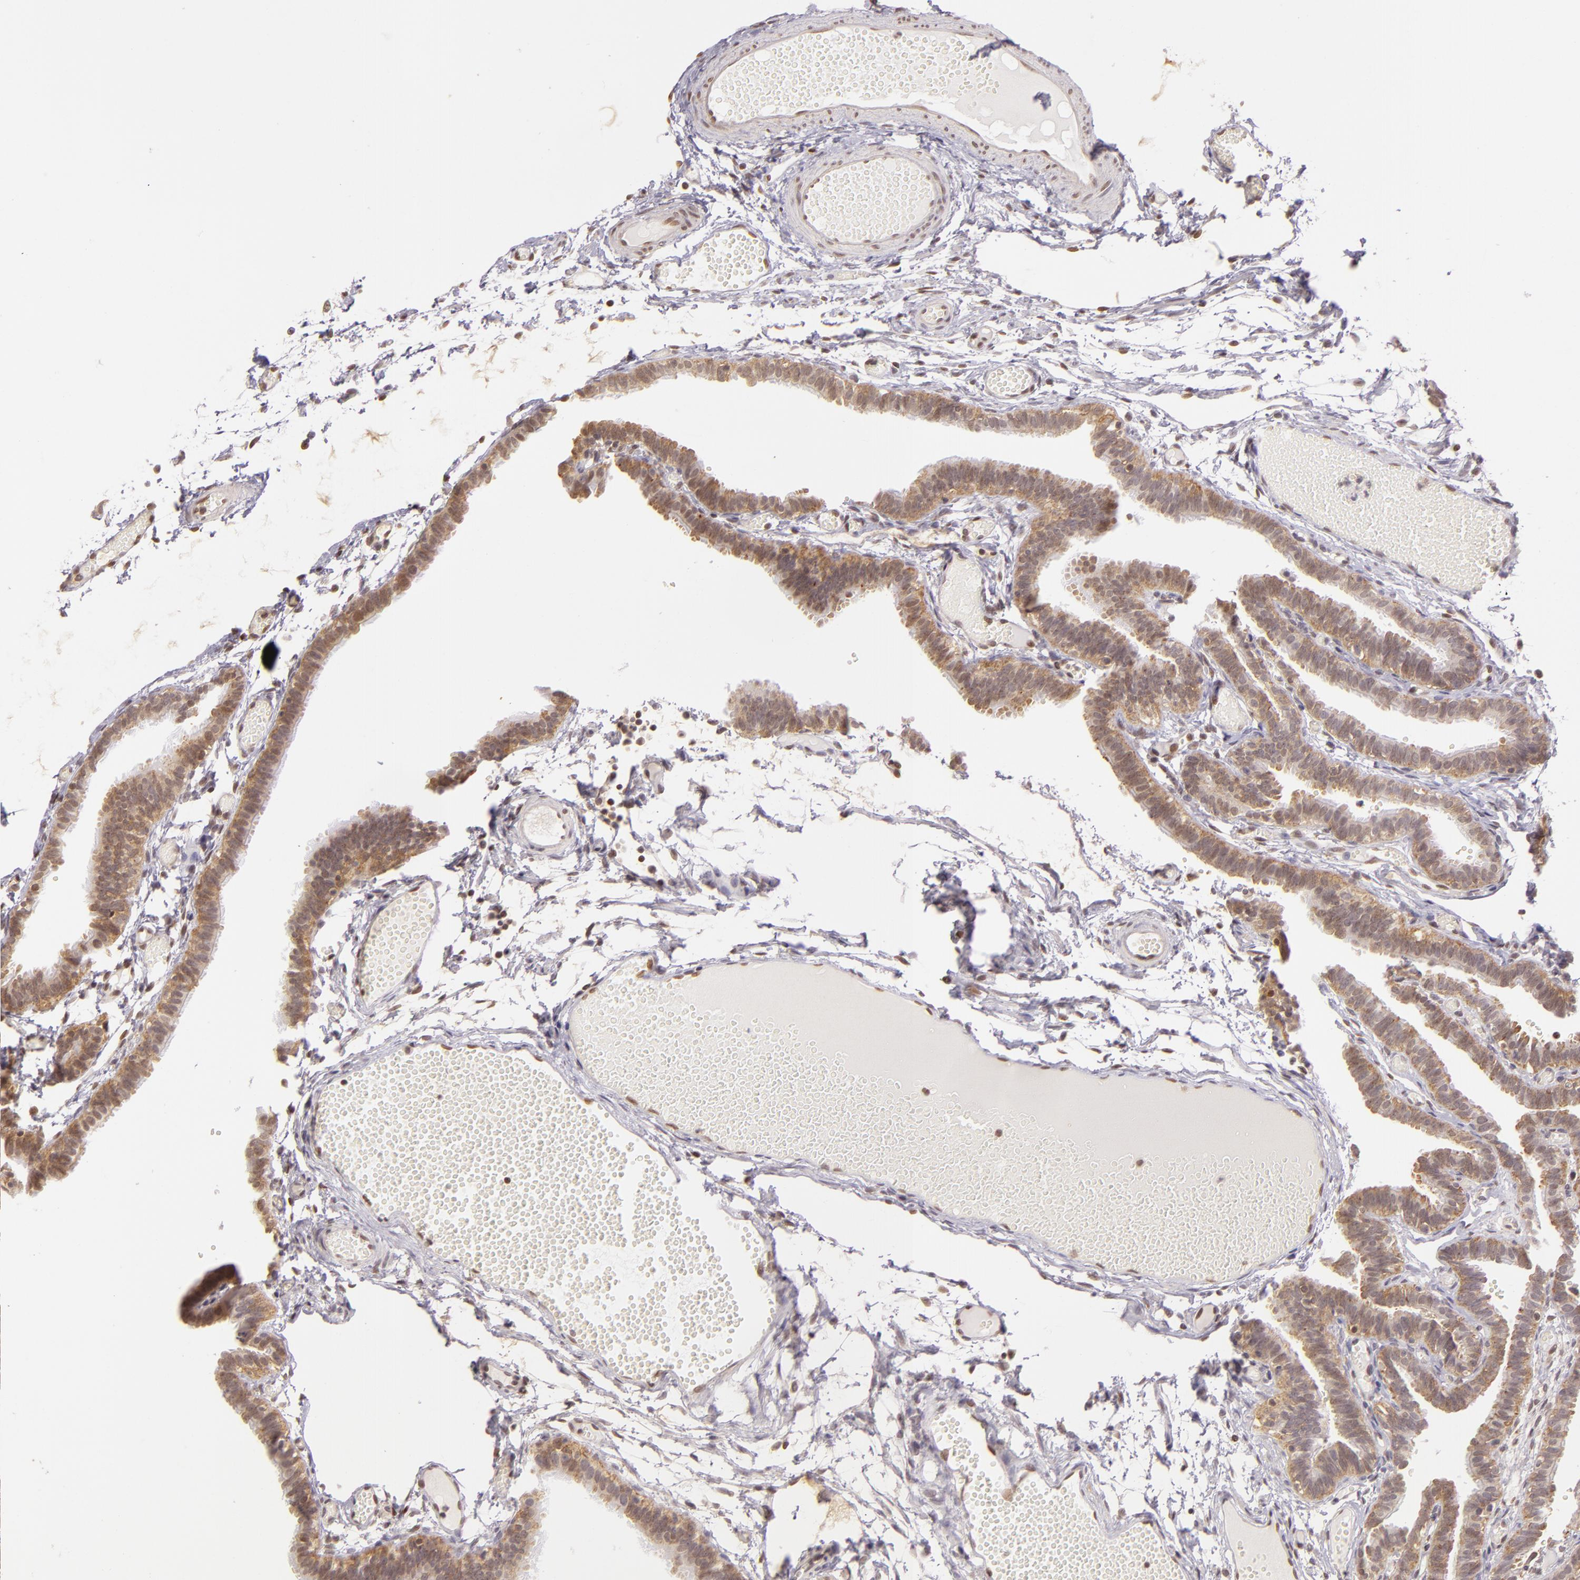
{"staining": {"intensity": "moderate", "quantity": ">75%", "location": "cytoplasmic/membranous,nuclear"}, "tissue": "fallopian tube", "cell_type": "Glandular cells", "image_type": "normal", "snomed": [{"axis": "morphology", "description": "Normal tissue, NOS"}, {"axis": "topography", "description": "Fallopian tube"}], "caption": "Immunohistochemical staining of normal fallopian tube shows medium levels of moderate cytoplasmic/membranous,nuclear positivity in about >75% of glandular cells. (DAB (3,3'-diaminobenzidine) IHC, brown staining for protein, blue staining for nuclei).", "gene": "ENSG00000290315", "patient": {"sex": "female", "age": 29}}